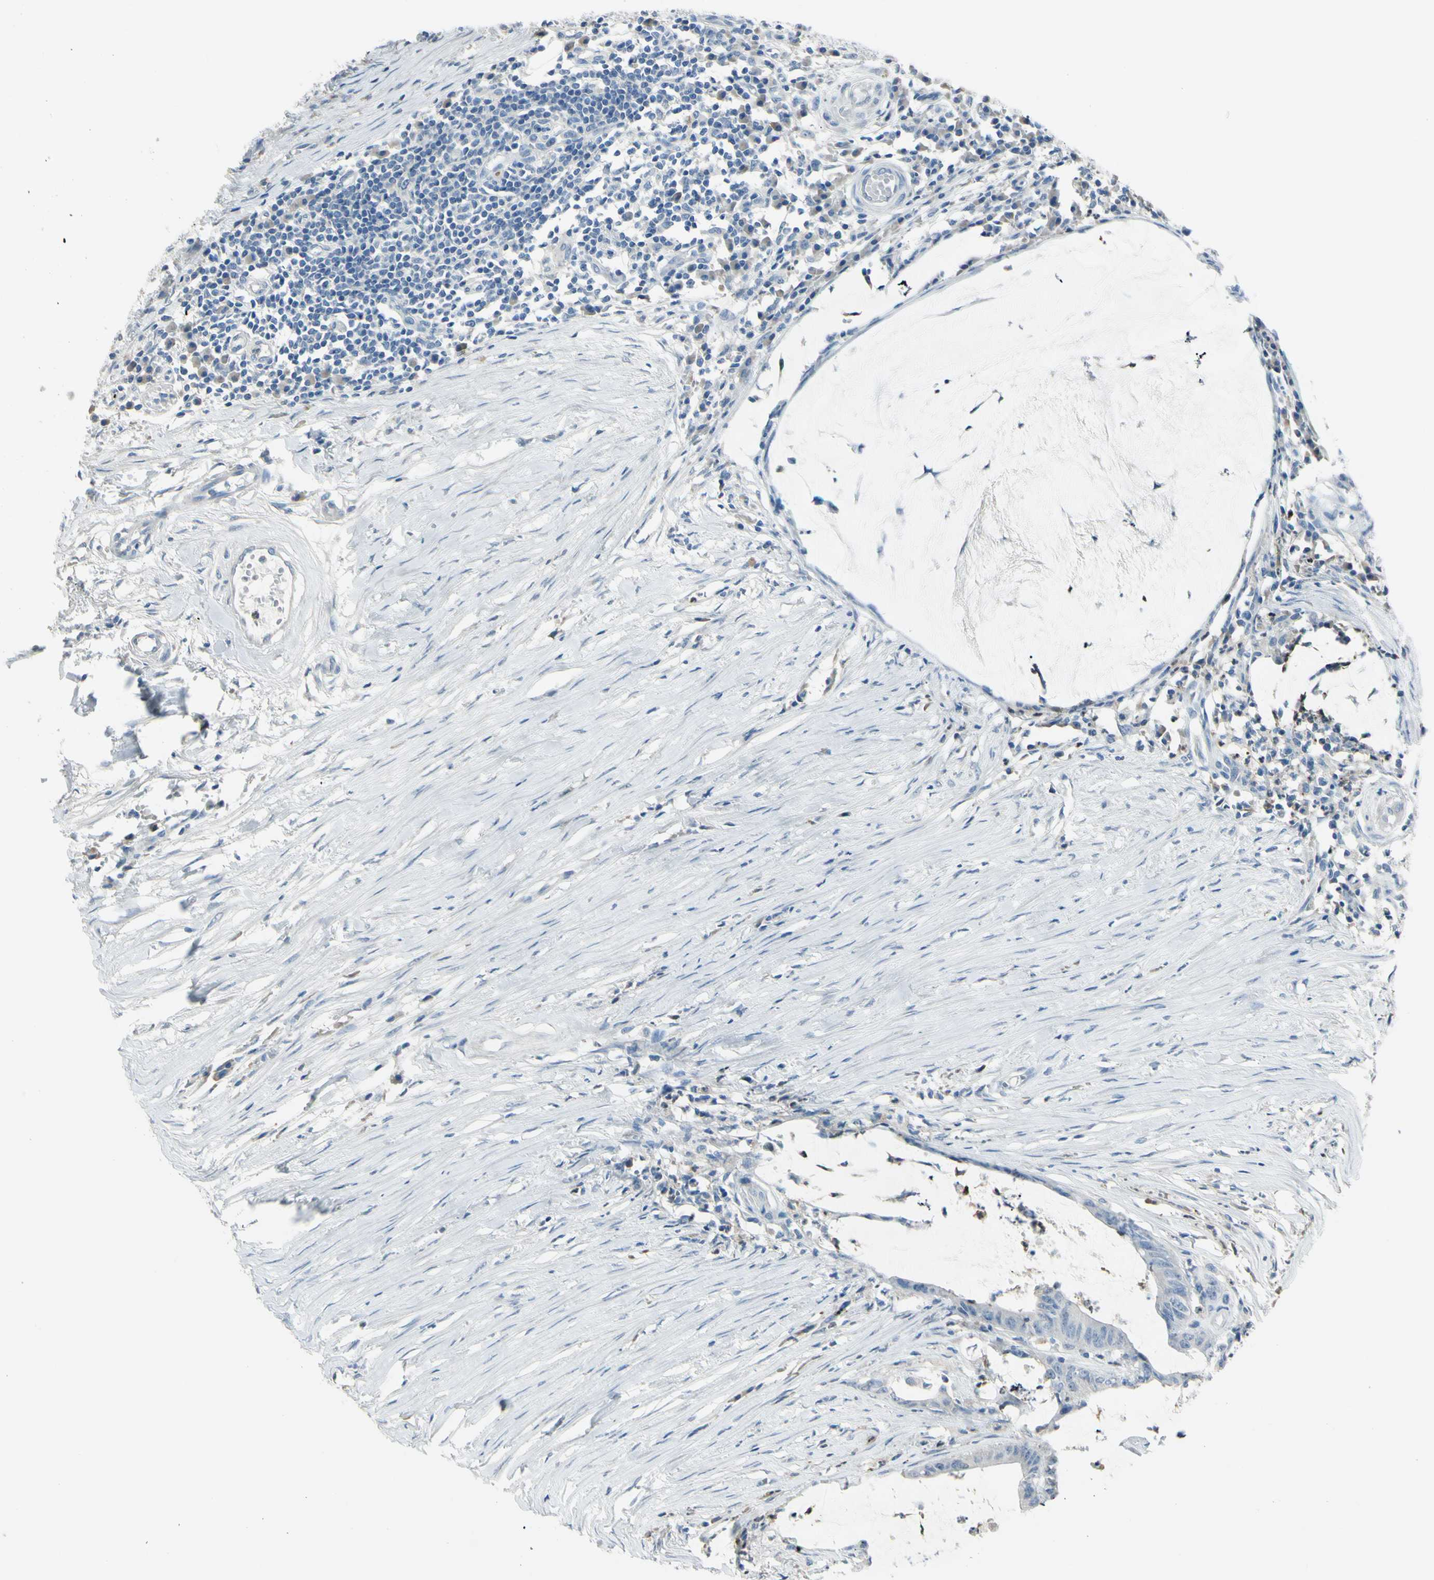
{"staining": {"intensity": "negative", "quantity": "none", "location": "none"}, "tissue": "colorectal cancer", "cell_type": "Tumor cells", "image_type": "cancer", "snomed": [{"axis": "morphology", "description": "Adenocarcinoma, NOS"}, {"axis": "topography", "description": "Rectum"}], "caption": "There is no significant positivity in tumor cells of colorectal cancer.", "gene": "ZNF557", "patient": {"sex": "female", "age": 66}}